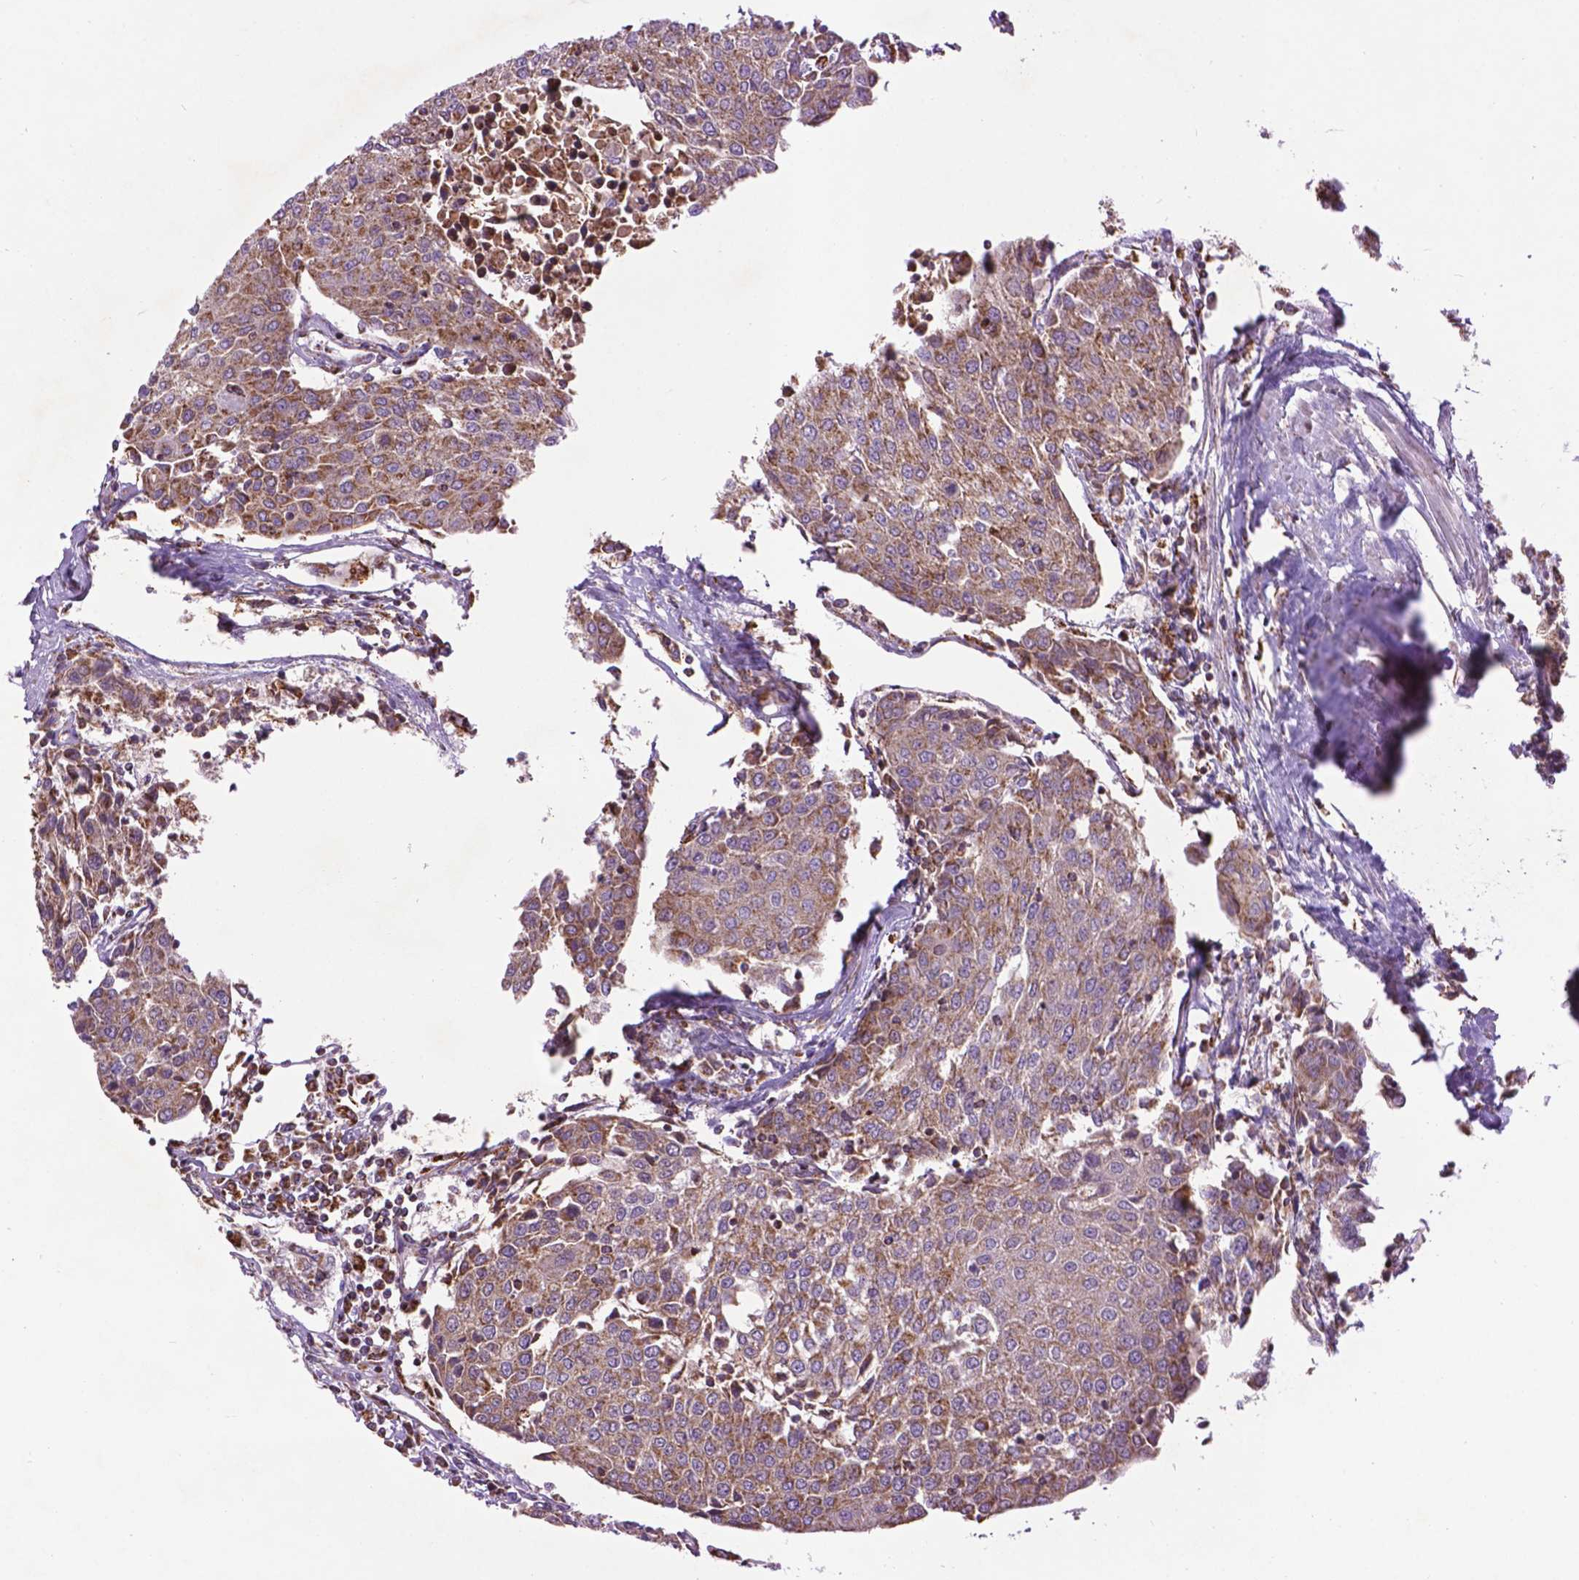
{"staining": {"intensity": "moderate", "quantity": ">75%", "location": "cytoplasmic/membranous"}, "tissue": "urothelial cancer", "cell_type": "Tumor cells", "image_type": "cancer", "snomed": [{"axis": "morphology", "description": "Urothelial carcinoma, High grade"}, {"axis": "topography", "description": "Urinary bladder"}], "caption": "A brown stain labels moderate cytoplasmic/membranous positivity of a protein in urothelial cancer tumor cells. (DAB (3,3'-diaminobenzidine) IHC with brightfield microscopy, high magnification).", "gene": "PYCR3", "patient": {"sex": "female", "age": 85}}